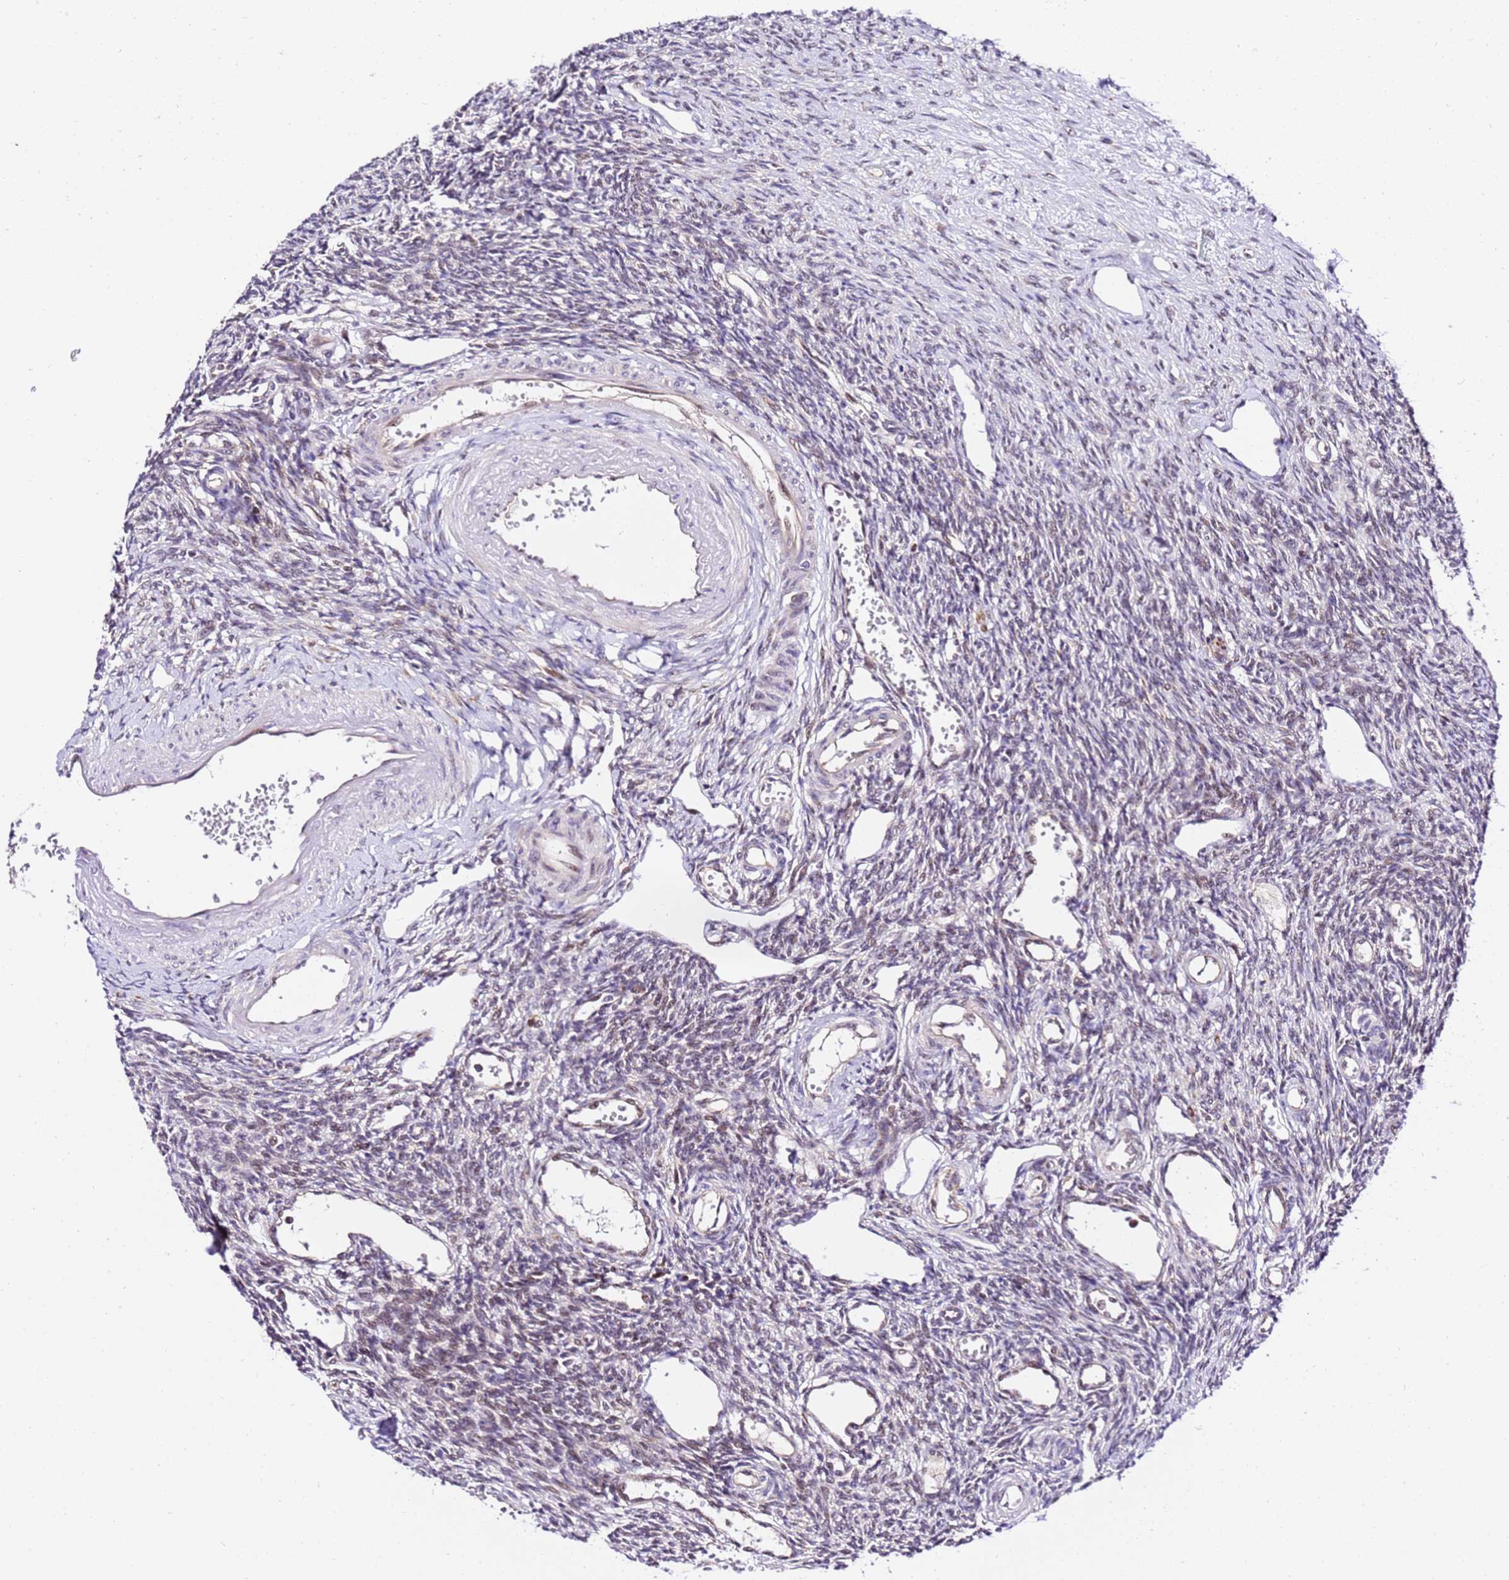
{"staining": {"intensity": "moderate", "quantity": ">75%", "location": "cytoplasmic/membranous,nuclear"}, "tissue": "ovary", "cell_type": "Follicle cells", "image_type": "normal", "snomed": [{"axis": "morphology", "description": "Normal tissue, NOS"}, {"axis": "morphology", "description": "Cyst, NOS"}, {"axis": "topography", "description": "Ovary"}], "caption": "Protein staining exhibits moderate cytoplasmic/membranous,nuclear expression in about >75% of follicle cells in benign ovary.", "gene": "SLX4IP", "patient": {"sex": "female", "age": 33}}